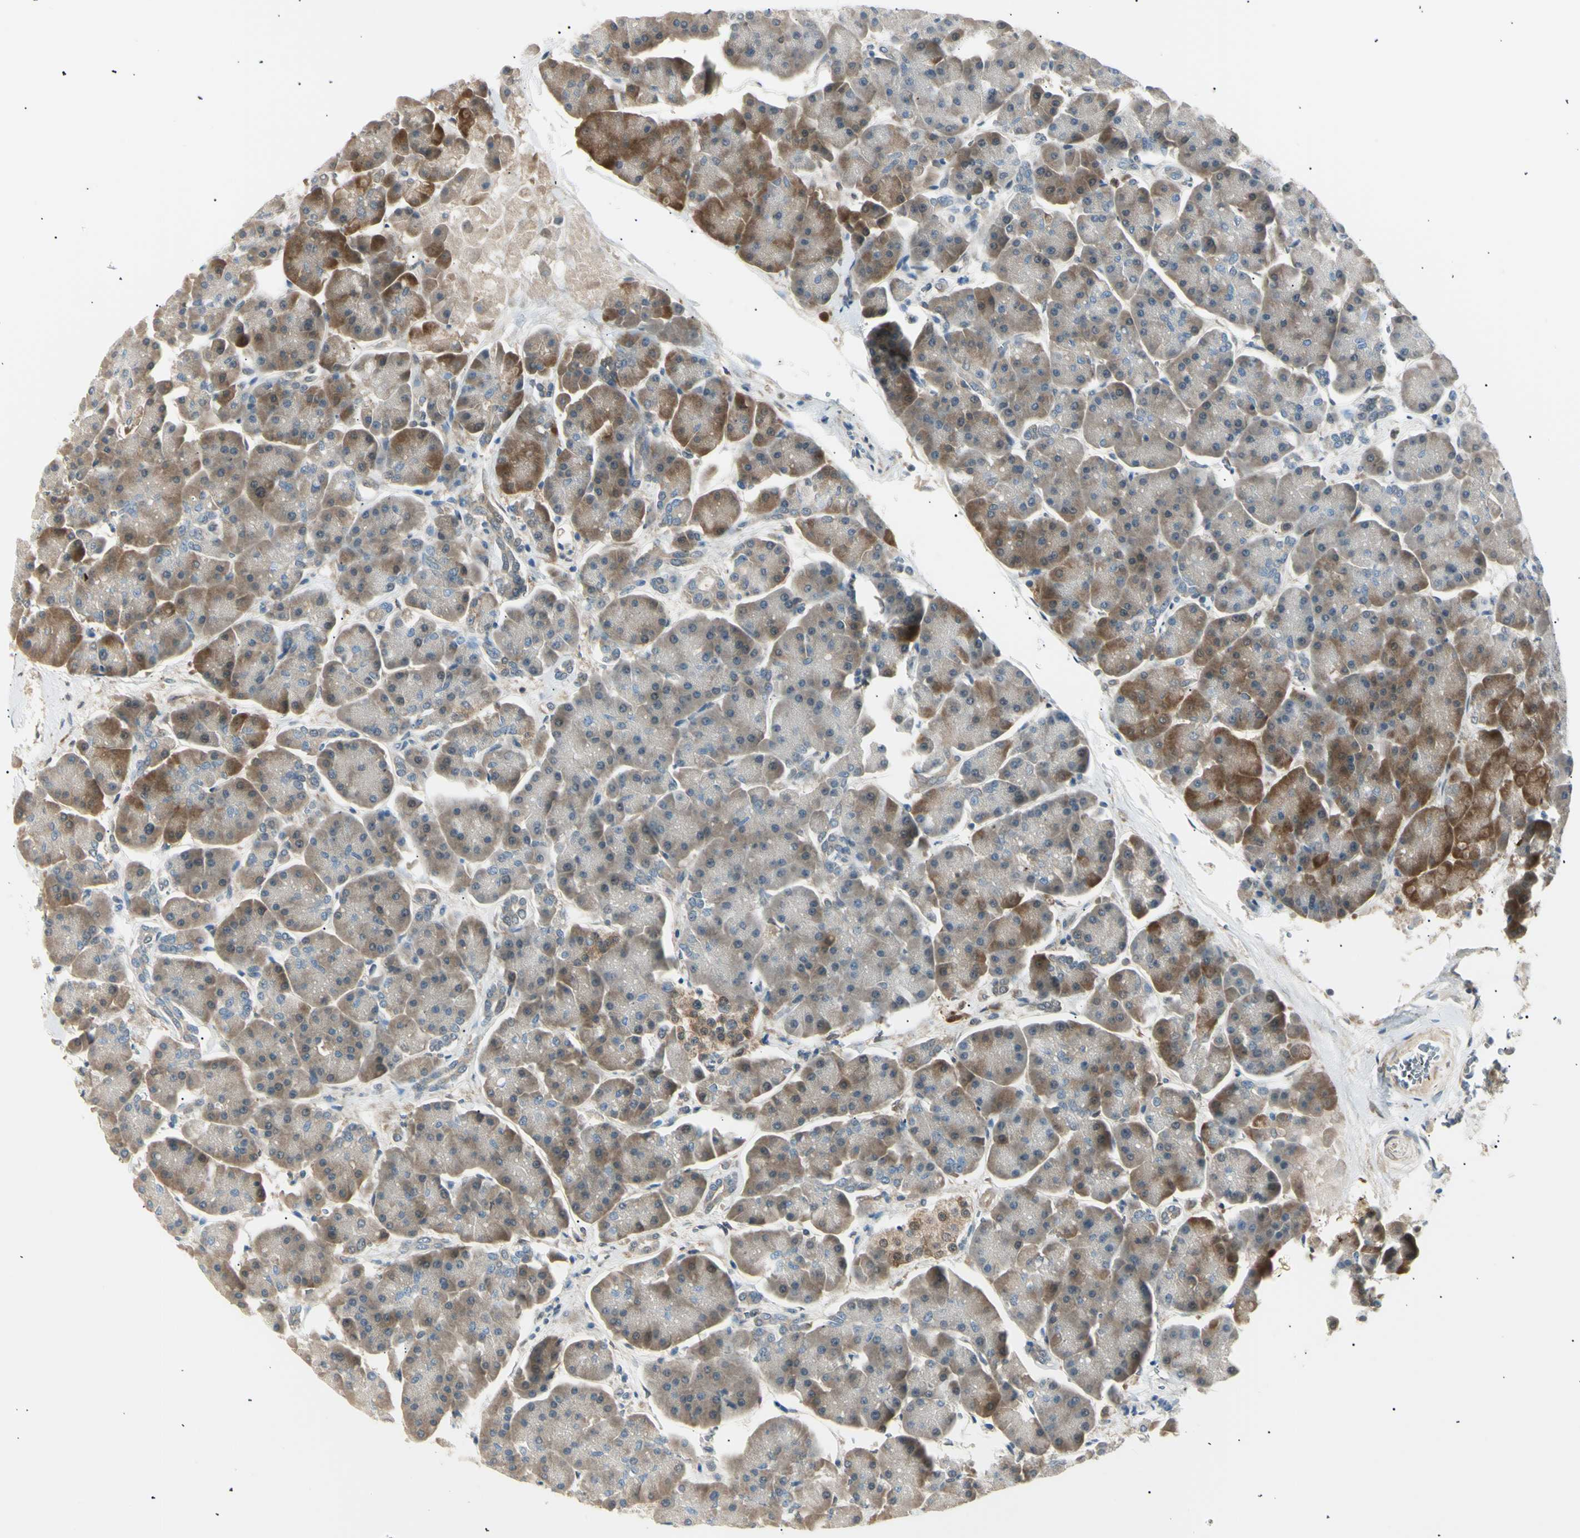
{"staining": {"intensity": "moderate", "quantity": ">75%", "location": "cytoplasmic/membranous"}, "tissue": "pancreas", "cell_type": "Exocrine glandular cells", "image_type": "normal", "snomed": [{"axis": "morphology", "description": "Normal tissue, NOS"}, {"axis": "topography", "description": "Pancreas"}], "caption": "Protein expression analysis of unremarkable human pancreas reveals moderate cytoplasmic/membranous positivity in approximately >75% of exocrine glandular cells.", "gene": "LHPP", "patient": {"sex": "female", "age": 70}}